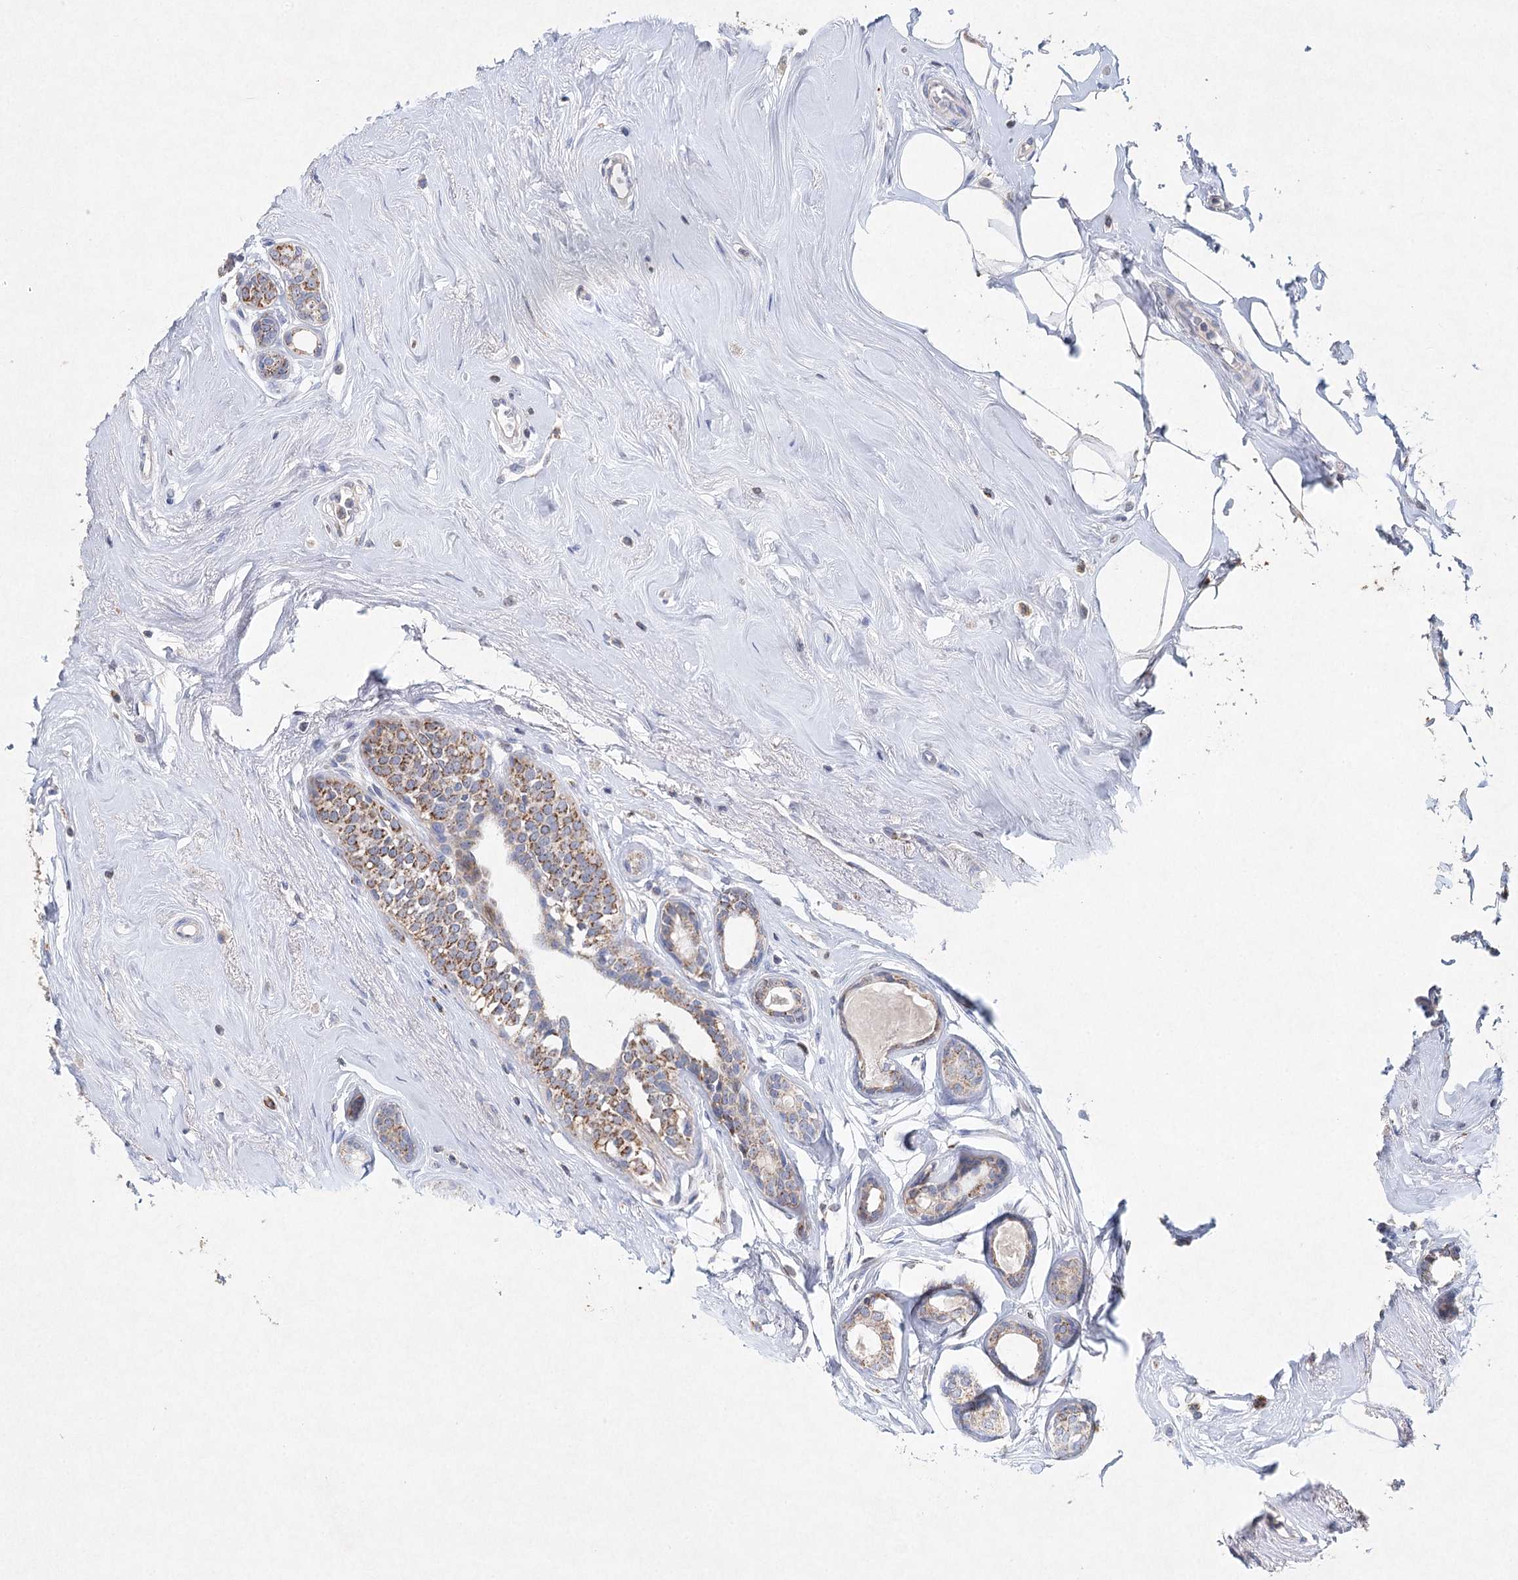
{"staining": {"intensity": "moderate", "quantity": "25%-75%", "location": "cytoplasmic/membranous"}, "tissue": "breast cancer", "cell_type": "Tumor cells", "image_type": "cancer", "snomed": [{"axis": "morphology", "description": "Lobular carcinoma"}, {"axis": "topography", "description": "Breast"}], "caption": "Breast cancer stained for a protein (brown) exhibits moderate cytoplasmic/membranous positive expression in about 25%-75% of tumor cells.", "gene": "XPO6", "patient": {"sex": "female", "age": 51}}